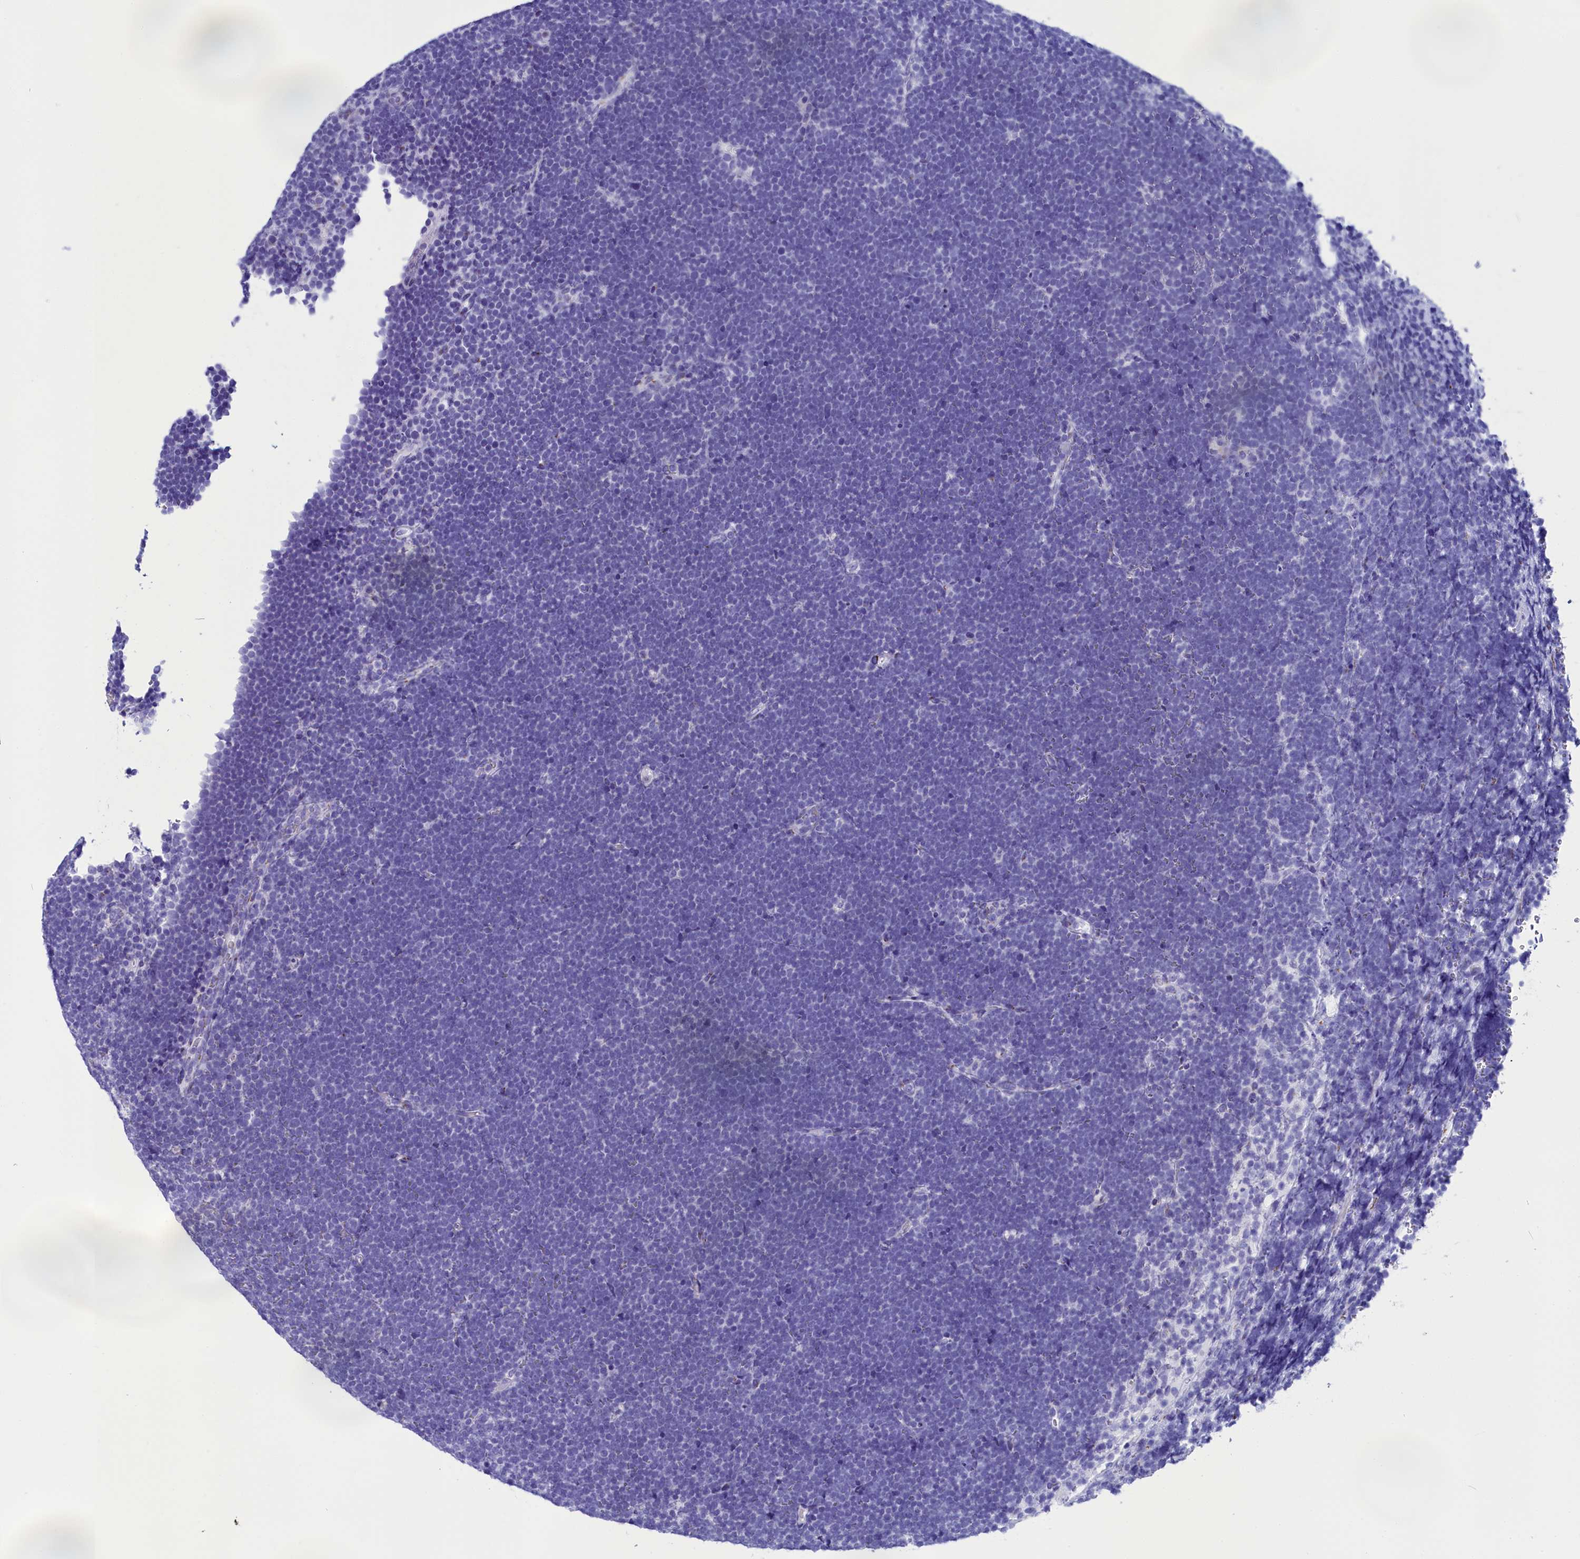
{"staining": {"intensity": "negative", "quantity": "none", "location": "none"}, "tissue": "lymphoma", "cell_type": "Tumor cells", "image_type": "cancer", "snomed": [{"axis": "morphology", "description": "Malignant lymphoma, non-Hodgkin's type, High grade"}, {"axis": "topography", "description": "Lymph node"}], "caption": "This is a image of IHC staining of lymphoma, which shows no expression in tumor cells.", "gene": "AP3B2", "patient": {"sex": "male", "age": 13}}